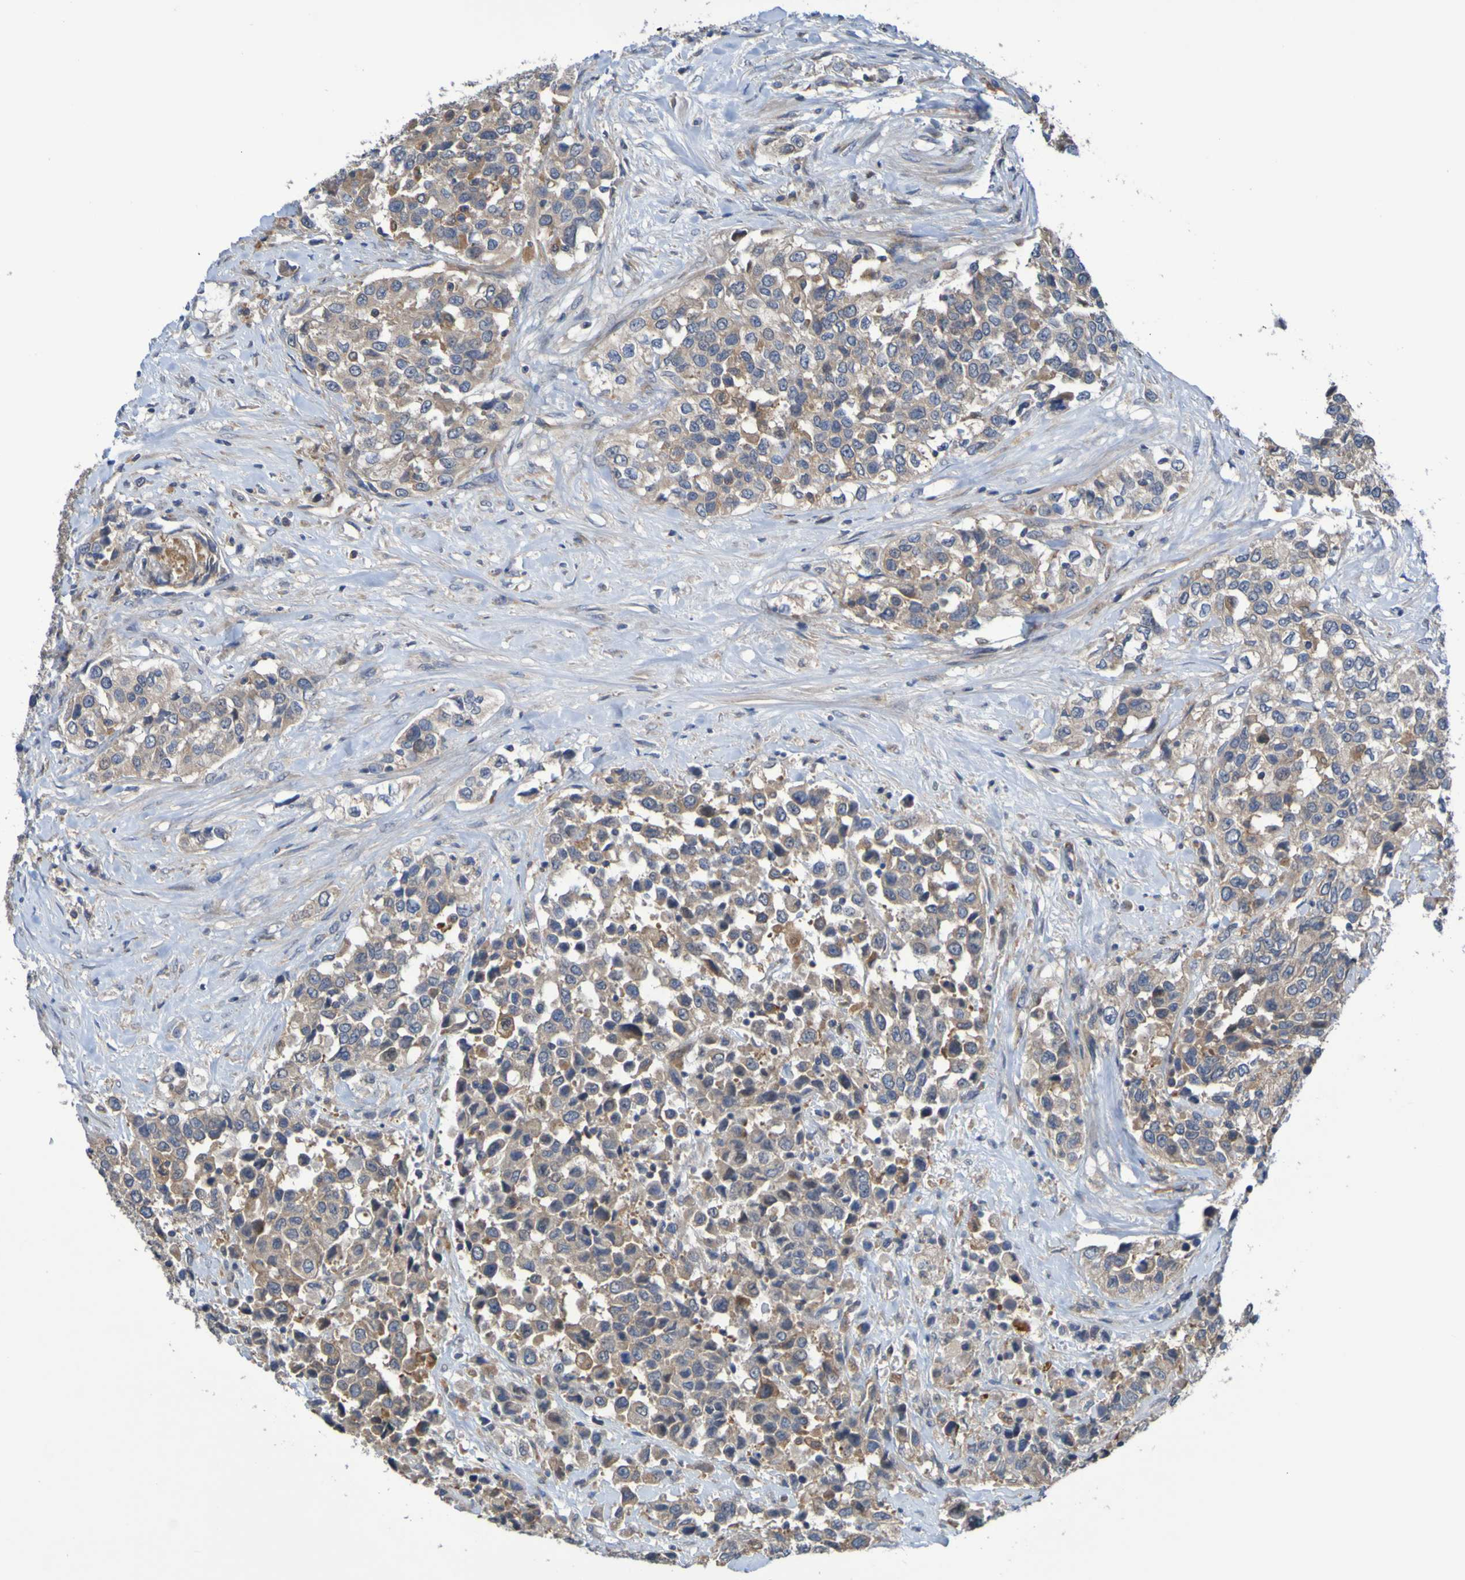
{"staining": {"intensity": "moderate", "quantity": "<25%", "location": "cytoplasmic/membranous"}, "tissue": "urothelial cancer", "cell_type": "Tumor cells", "image_type": "cancer", "snomed": [{"axis": "morphology", "description": "Urothelial carcinoma, High grade"}, {"axis": "topography", "description": "Urinary bladder"}], "caption": "Immunohistochemical staining of high-grade urothelial carcinoma shows low levels of moderate cytoplasmic/membranous protein positivity in about <25% of tumor cells. (IHC, brightfield microscopy, high magnification).", "gene": "SDK1", "patient": {"sex": "female", "age": 80}}